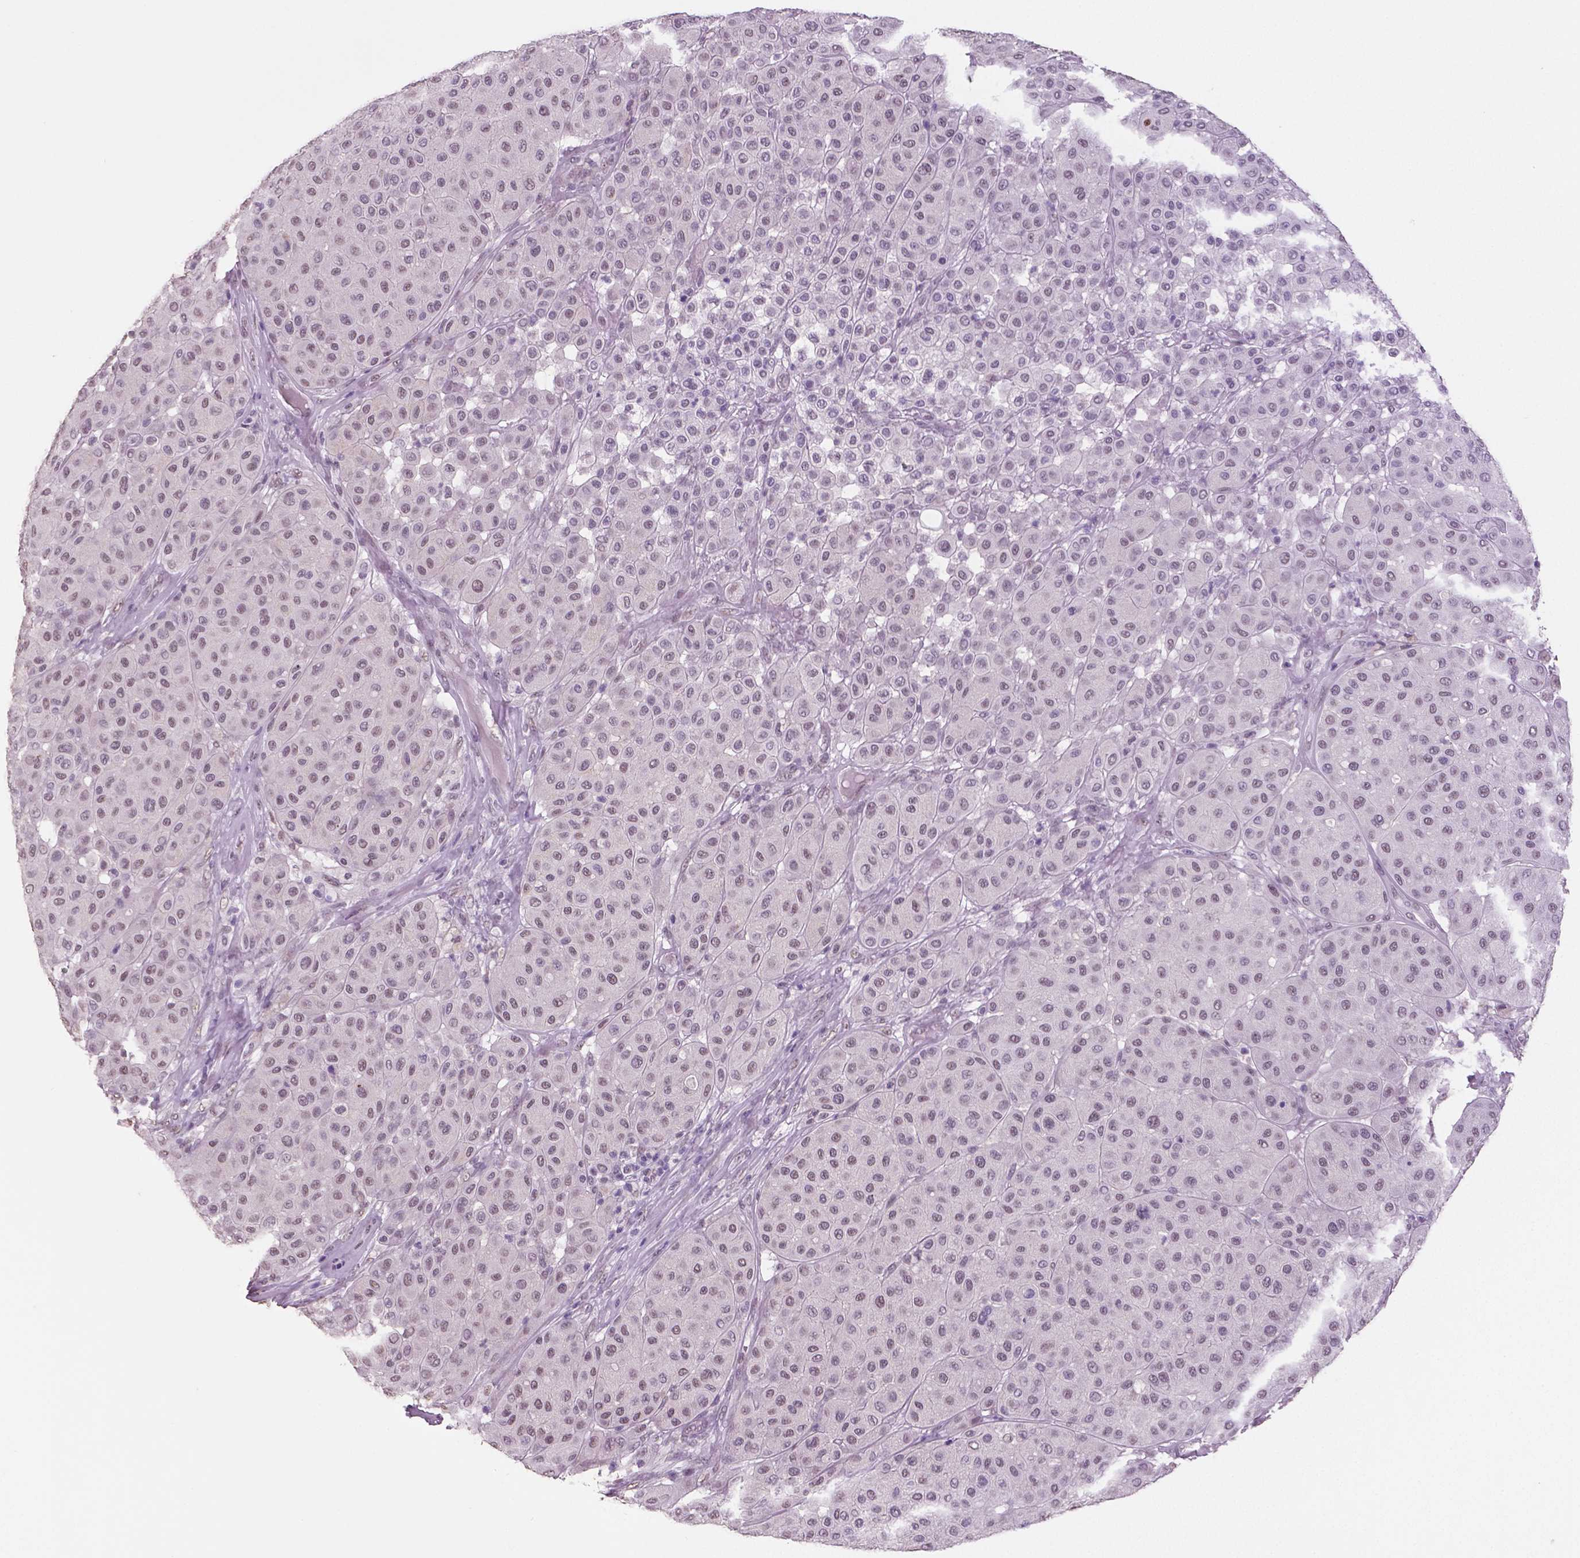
{"staining": {"intensity": "weak", "quantity": "25%-75%", "location": "nuclear"}, "tissue": "melanoma", "cell_type": "Tumor cells", "image_type": "cancer", "snomed": [{"axis": "morphology", "description": "Malignant melanoma, Metastatic site"}, {"axis": "topography", "description": "Smooth muscle"}], "caption": "Brown immunohistochemical staining in malignant melanoma (metastatic site) exhibits weak nuclear staining in about 25%-75% of tumor cells. The staining was performed using DAB to visualize the protein expression in brown, while the nuclei were stained in blue with hematoxylin (Magnification: 20x).", "gene": "IGF2BP1", "patient": {"sex": "male", "age": 41}}